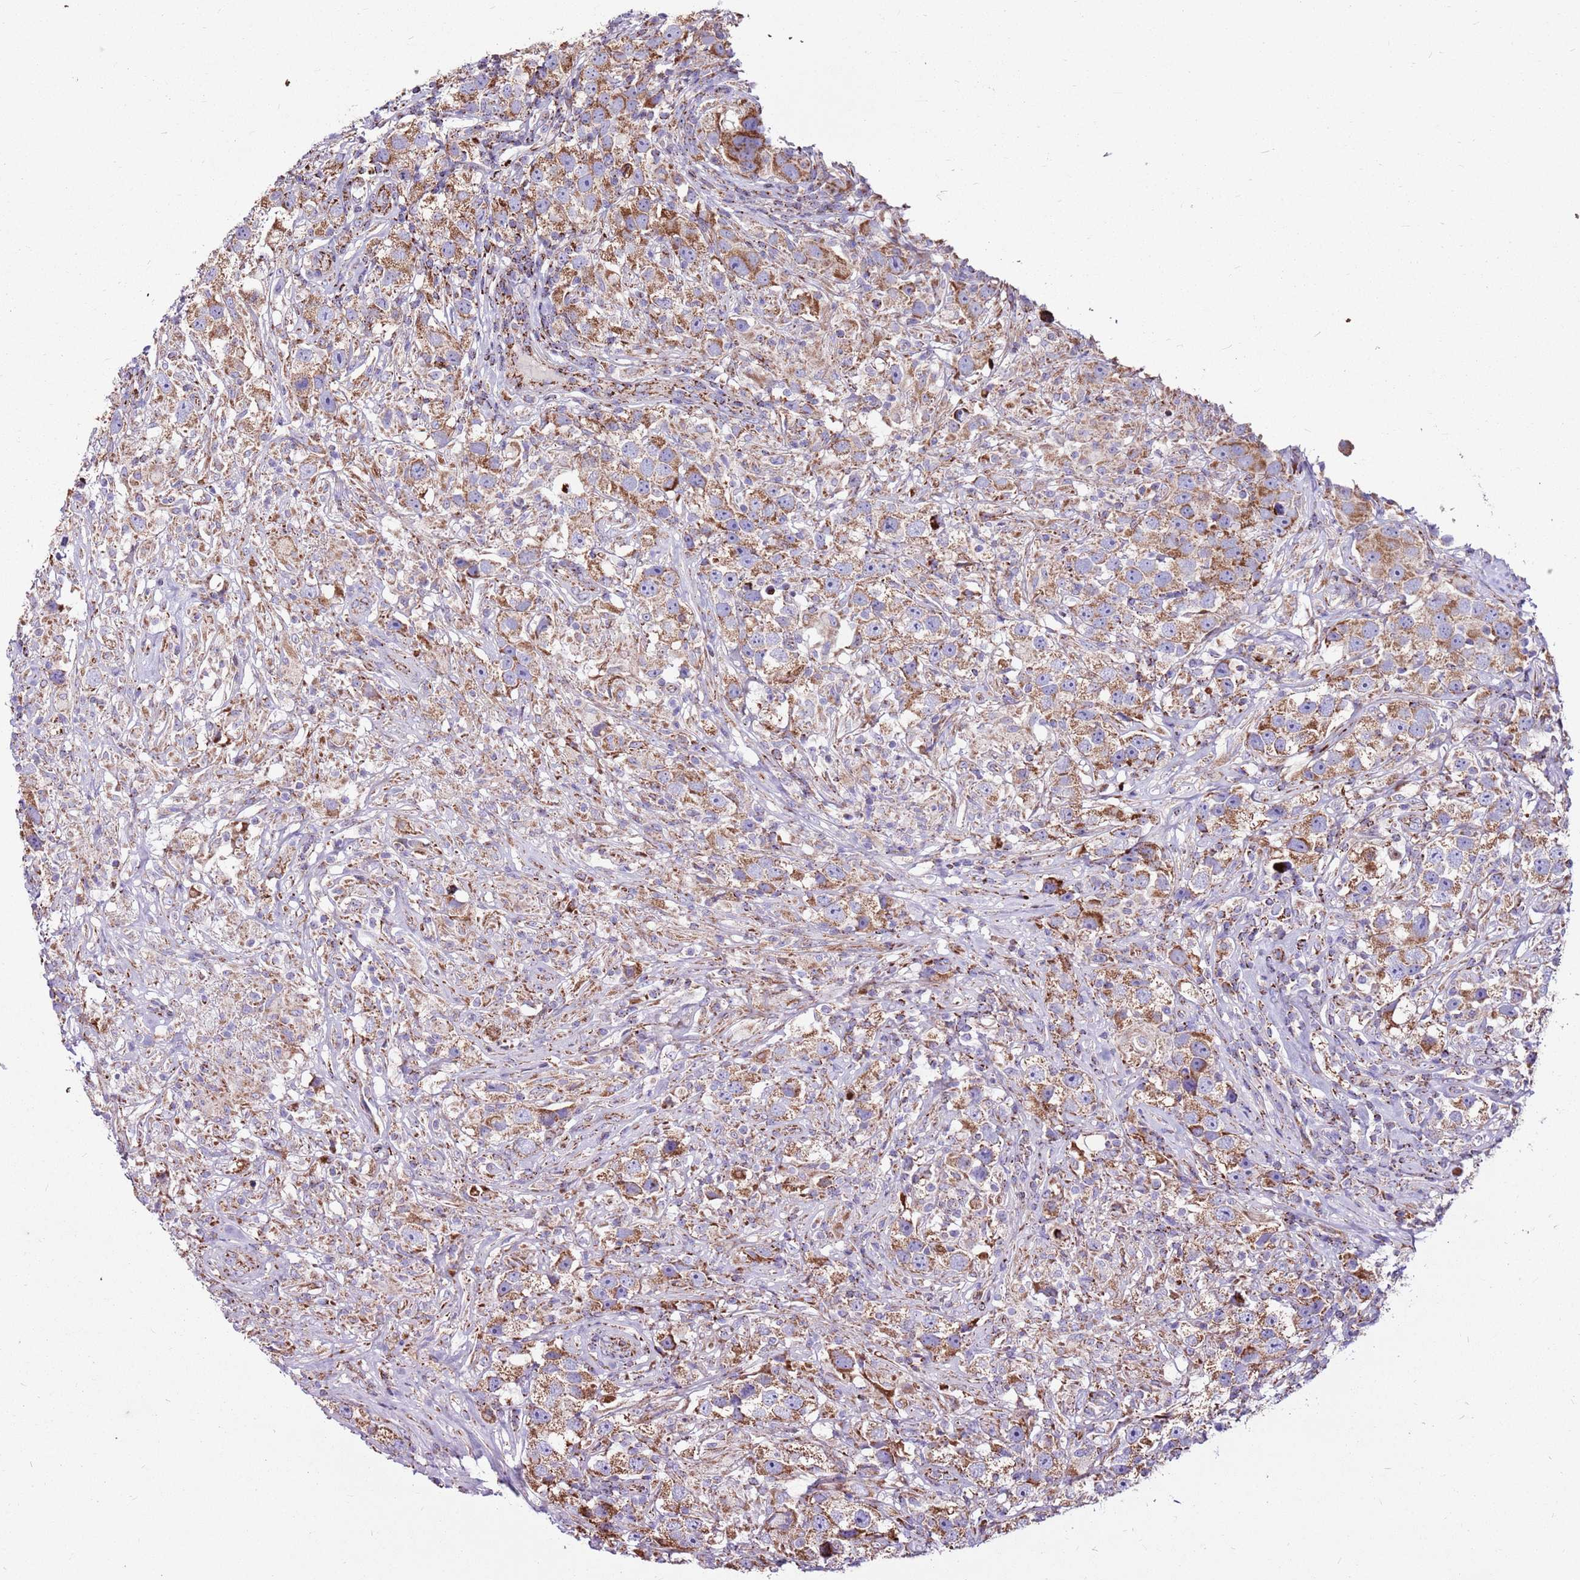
{"staining": {"intensity": "moderate", "quantity": ">75%", "location": "cytoplasmic/membranous"}, "tissue": "testis cancer", "cell_type": "Tumor cells", "image_type": "cancer", "snomed": [{"axis": "morphology", "description": "Seminoma, NOS"}, {"axis": "topography", "description": "Testis"}], "caption": "Protein staining of testis cancer tissue reveals moderate cytoplasmic/membranous staining in approximately >75% of tumor cells. The protein of interest is shown in brown color, while the nuclei are stained blue.", "gene": "HECTD4", "patient": {"sex": "male", "age": 49}}